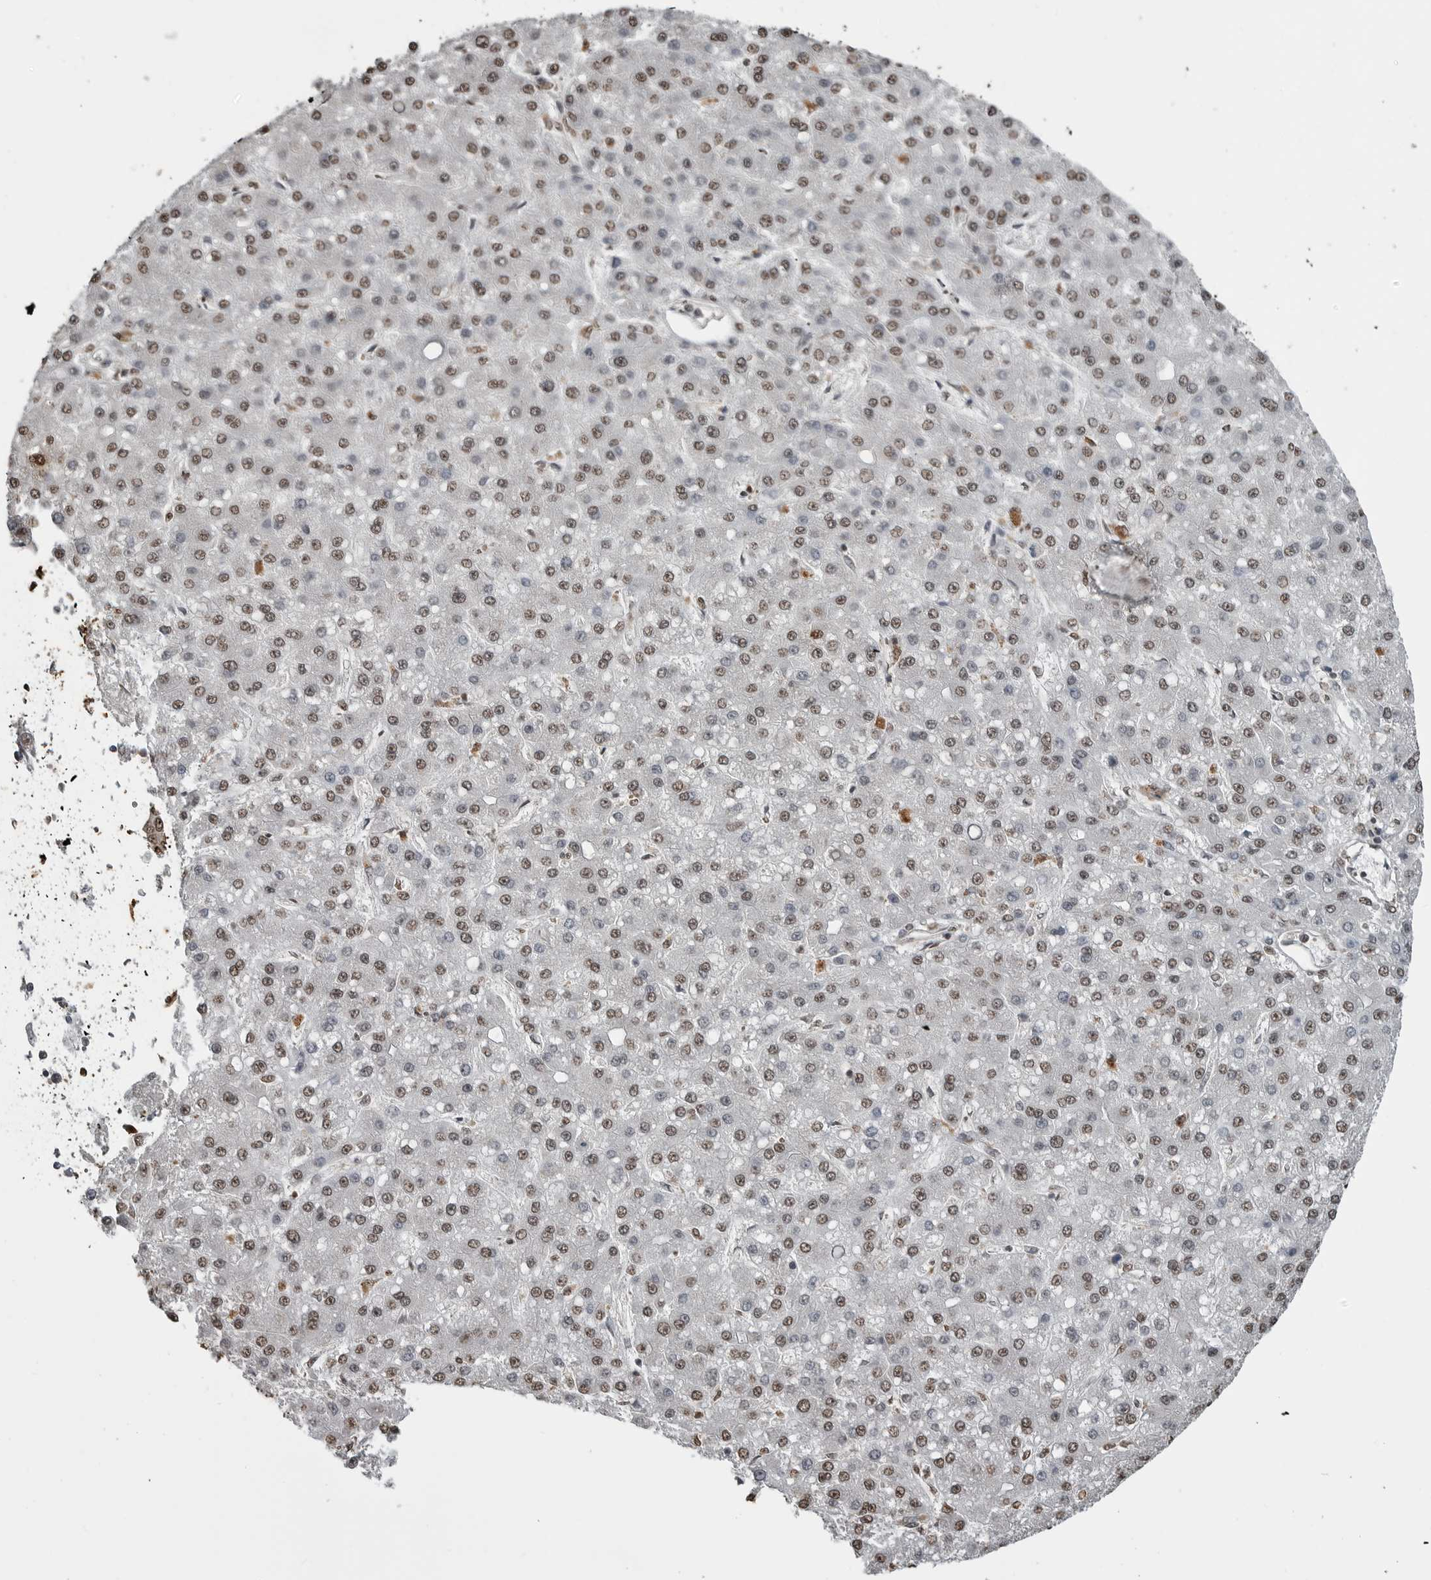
{"staining": {"intensity": "moderate", "quantity": ">75%", "location": "nuclear"}, "tissue": "liver cancer", "cell_type": "Tumor cells", "image_type": "cancer", "snomed": [{"axis": "morphology", "description": "Carcinoma, Hepatocellular, NOS"}, {"axis": "topography", "description": "Liver"}], "caption": "Protein expression analysis of liver cancer reveals moderate nuclear expression in approximately >75% of tumor cells.", "gene": "SMAD2", "patient": {"sex": "male", "age": 67}}